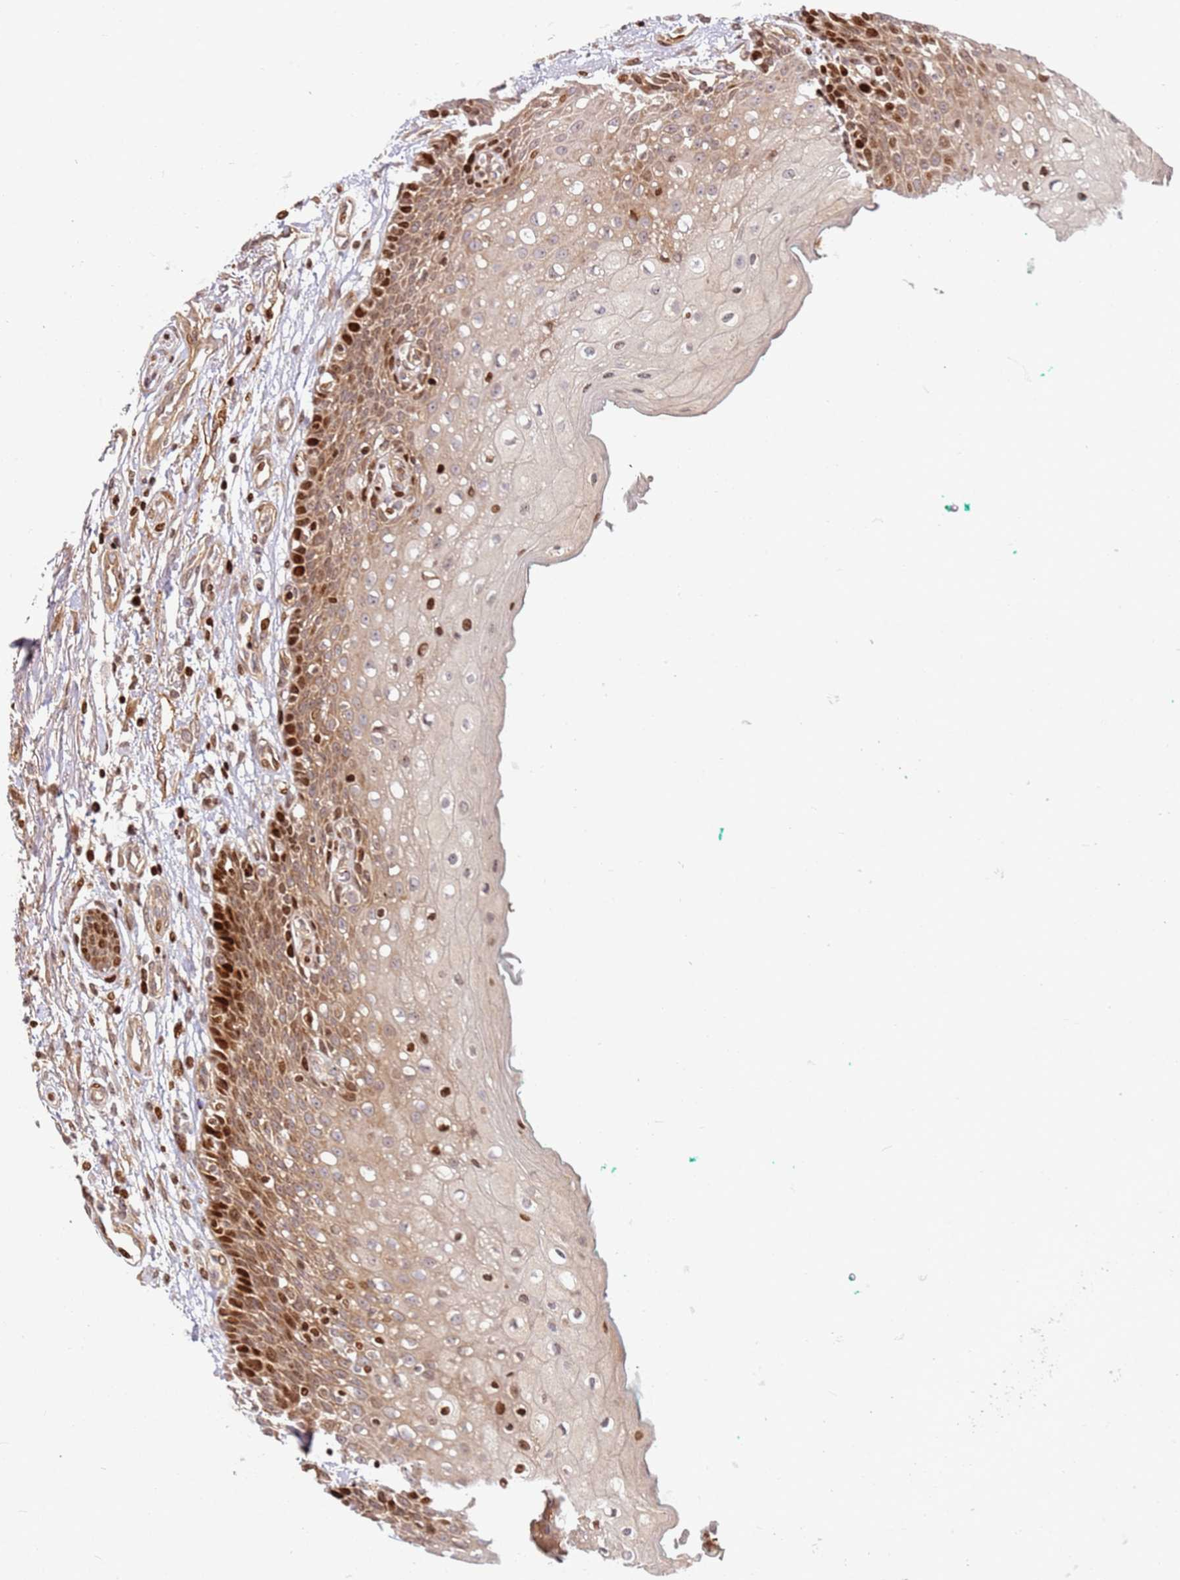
{"staining": {"intensity": "strong", "quantity": "25%-75%", "location": "cytoplasmic/membranous,nuclear"}, "tissue": "oral mucosa", "cell_type": "Squamous epithelial cells", "image_type": "normal", "snomed": [{"axis": "morphology", "description": "Normal tissue, NOS"}, {"axis": "morphology", "description": "Squamous cell carcinoma, NOS"}, {"axis": "topography", "description": "Oral tissue"}, {"axis": "topography", "description": "Tounge, NOS"}, {"axis": "topography", "description": "Head-Neck"}], "caption": "Immunohistochemistry of unremarkable human oral mucosa exhibits high levels of strong cytoplasmic/membranous,nuclear positivity in approximately 25%-75% of squamous epithelial cells. The staining was performed using DAB, with brown indicating positive protein expression. Nuclei are stained blue with hematoxylin.", "gene": "TMEM233", "patient": {"sex": "male", "age": 79}}